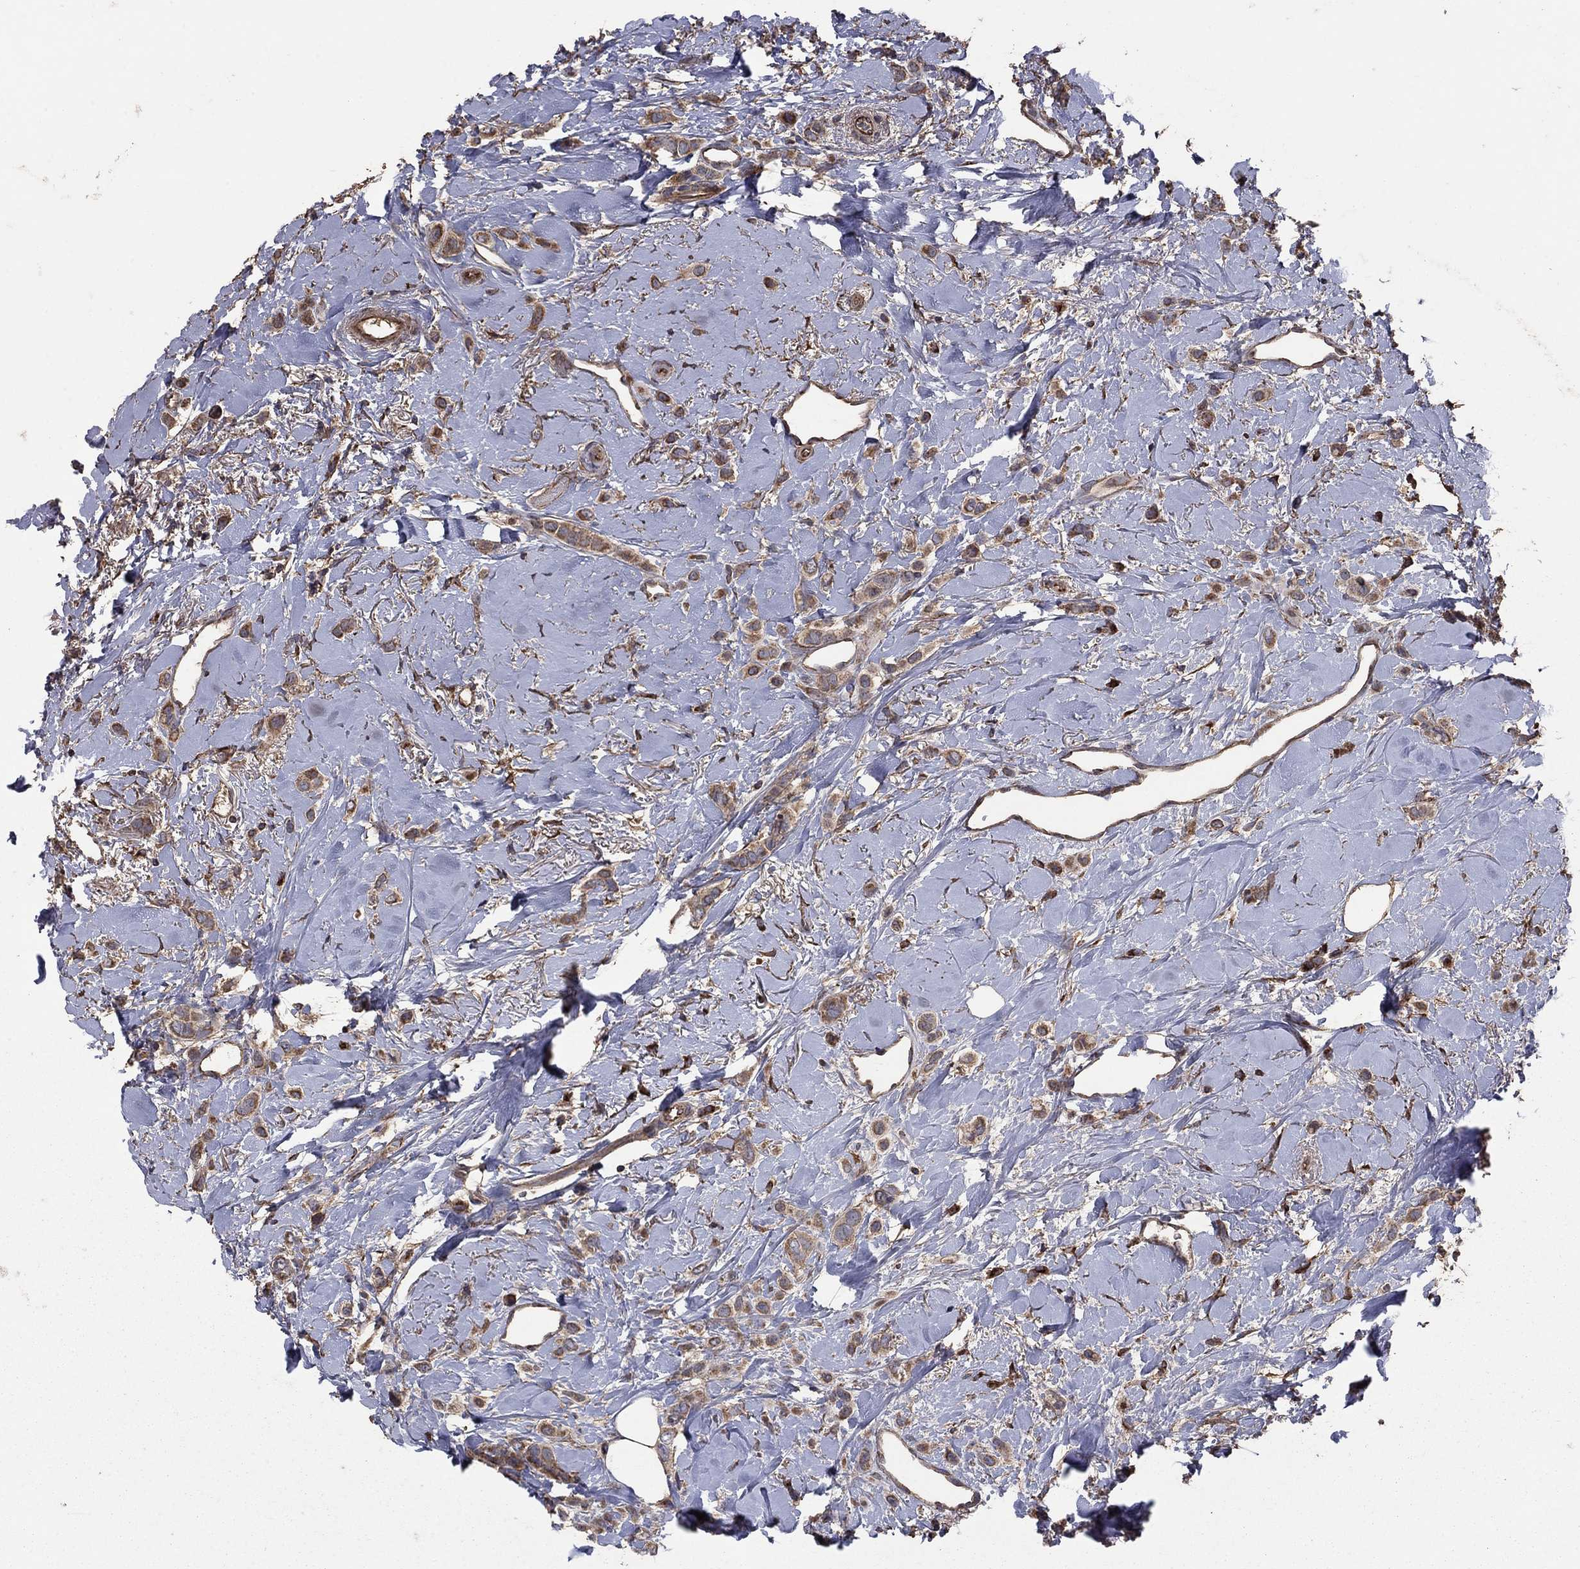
{"staining": {"intensity": "moderate", "quantity": ">75%", "location": "cytoplasmic/membranous"}, "tissue": "breast cancer", "cell_type": "Tumor cells", "image_type": "cancer", "snomed": [{"axis": "morphology", "description": "Lobular carcinoma"}, {"axis": "topography", "description": "Breast"}], "caption": "Breast cancer stained with immunohistochemistry (IHC) shows moderate cytoplasmic/membranous expression in approximately >75% of tumor cells.", "gene": "FLT4", "patient": {"sex": "female", "age": 66}}